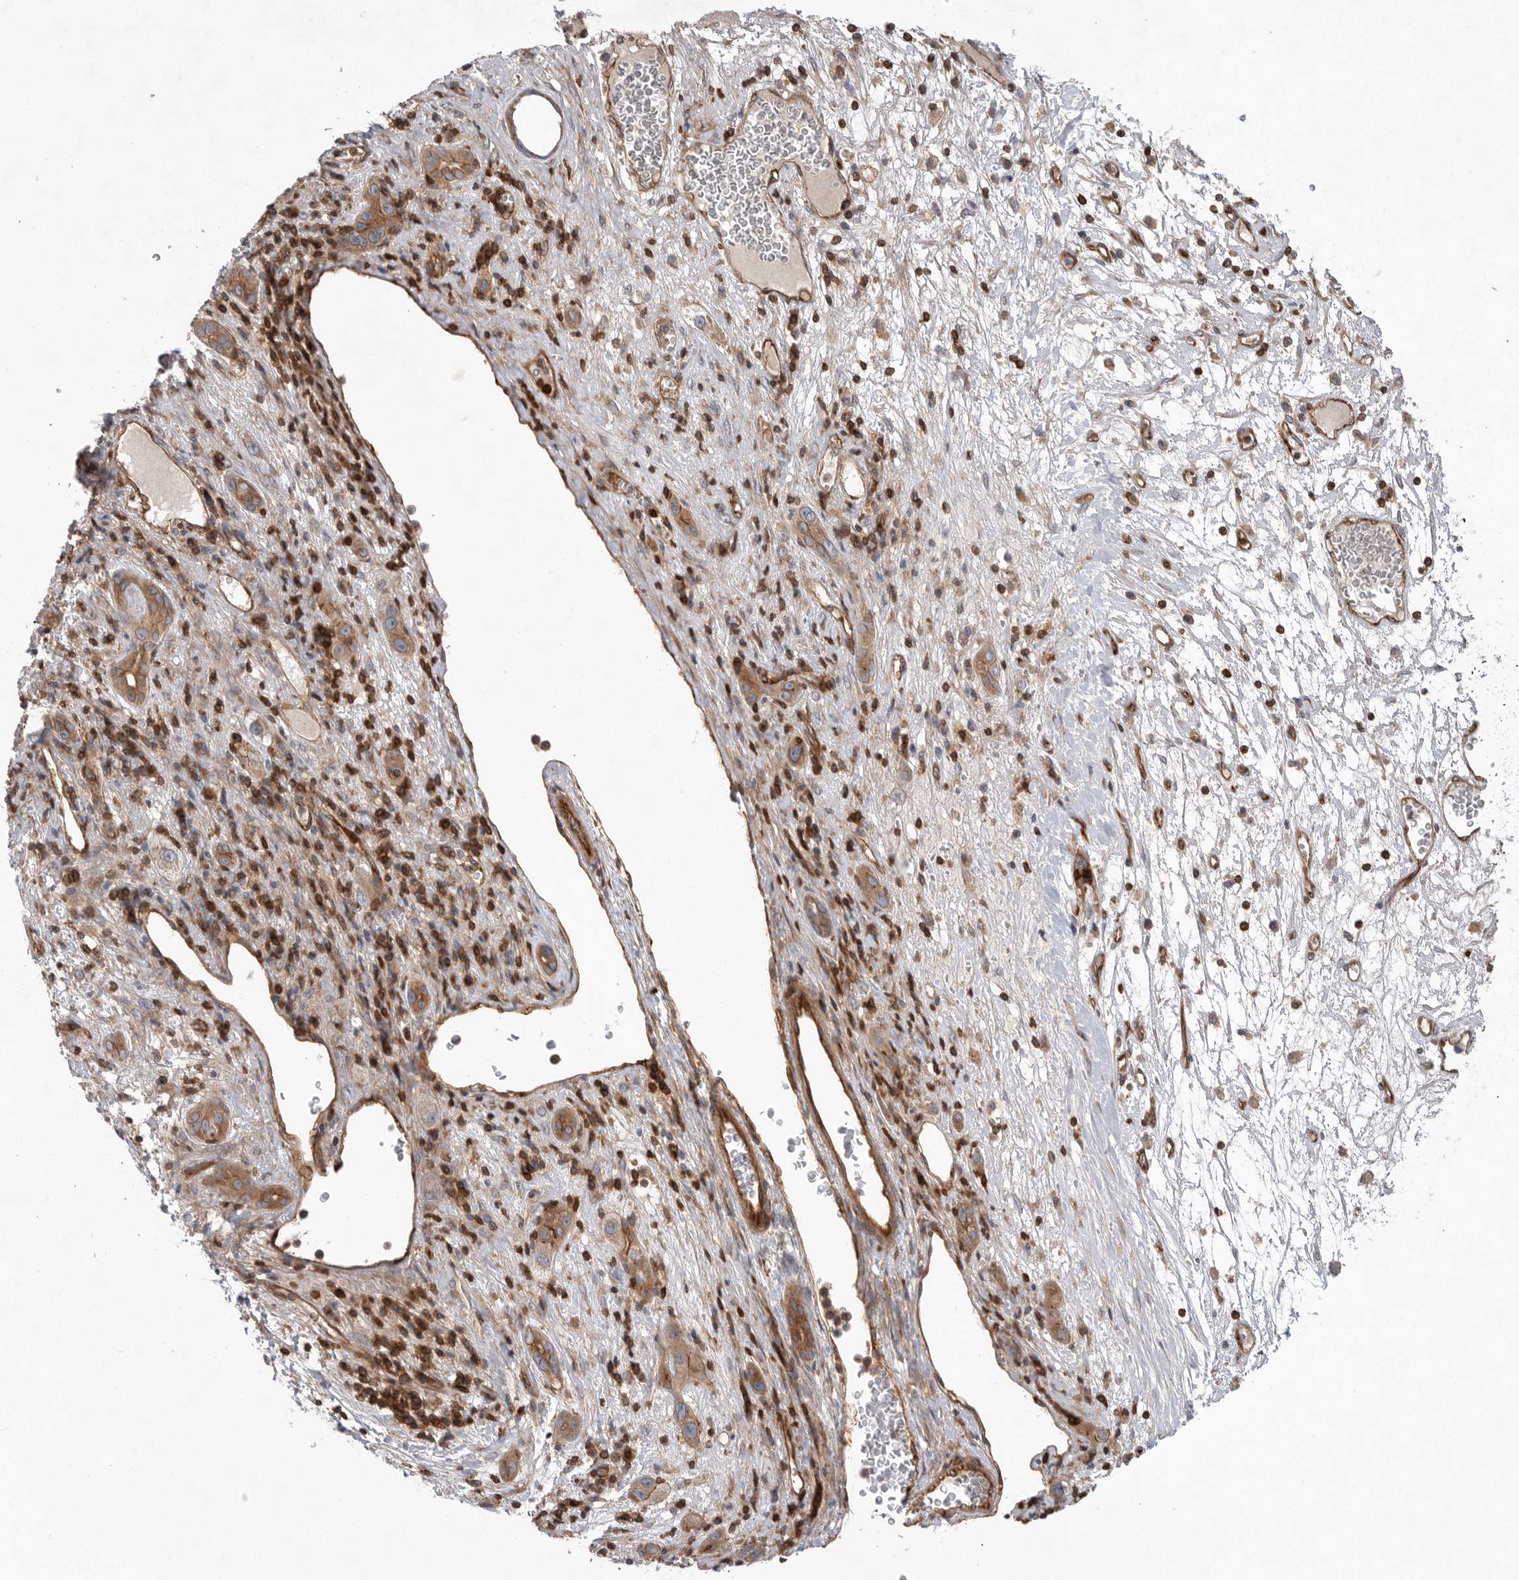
{"staining": {"intensity": "moderate", "quantity": ">75%", "location": "cytoplasmic/membranous"}, "tissue": "liver cancer", "cell_type": "Tumor cells", "image_type": "cancer", "snomed": [{"axis": "morphology", "description": "Carcinoma, Hepatocellular, NOS"}, {"axis": "topography", "description": "Liver"}], "caption": "The immunohistochemical stain shows moderate cytoplasmic/membranous expression in tumor cells of liver hepatocellular carcinoma tissue.", "gene": "PRKCH", "patient": {"sex": "female", "age": 73}}